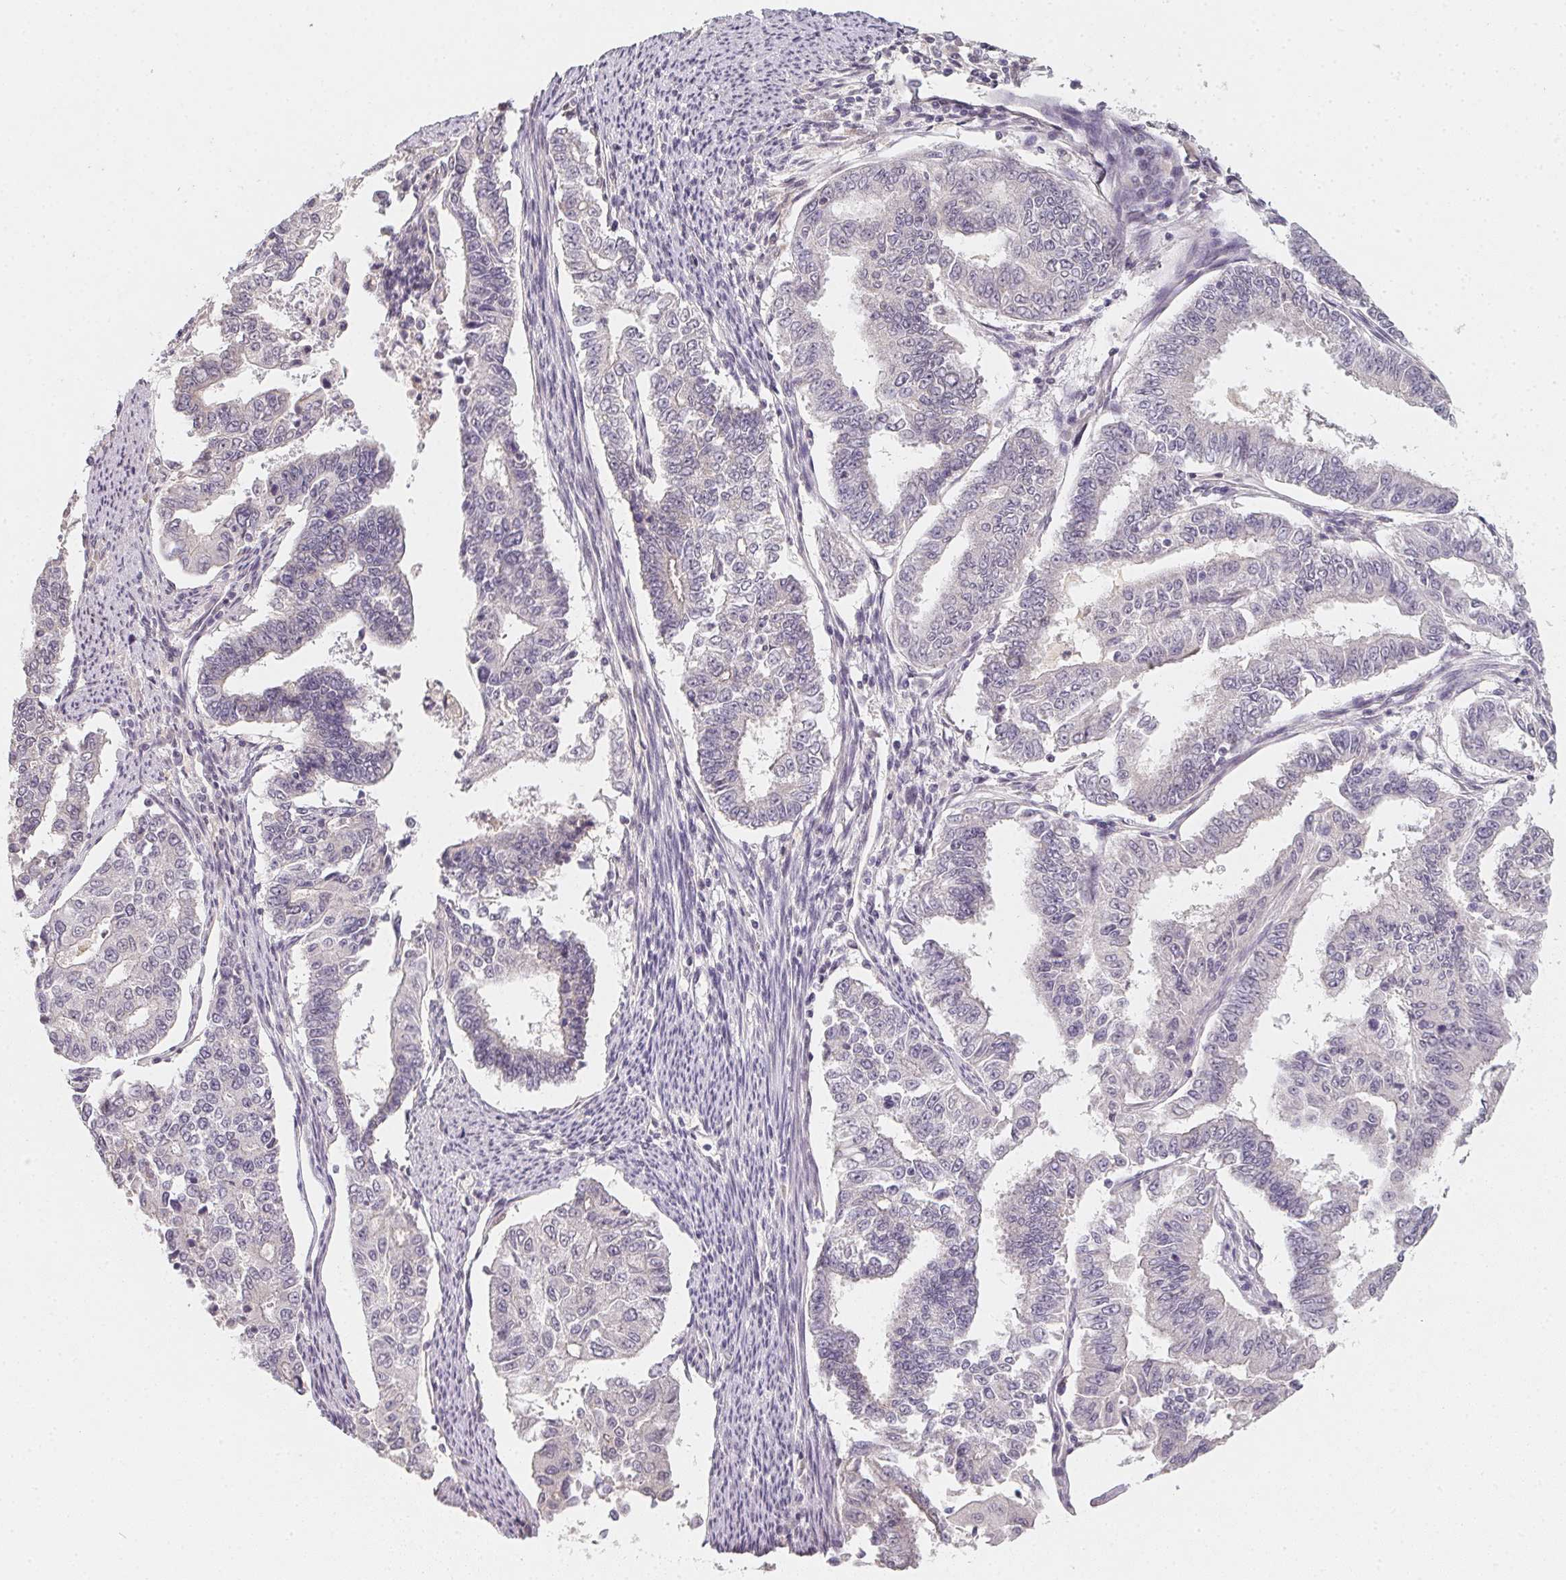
{"staining": {"intensity": "negative", "quantity": "none", "location": "none"}, "tissue": "endometrial cancer", "cell_type": "Tumor cells", "image_type": "cancer", "snomed": [{"axis": "morphology", "description": "Adenocarcinoma, NOS"}, {"axis": "topography", "description": "Uterus"}], "caption": "High power microscopy micrograph of an immunohistochemistry histopathology image of endometrial adenocarcinoma, revealing no significant staining in tumor cells.", "gene": "SOAT1", "patient": {"sex": "female", "age": 59}}